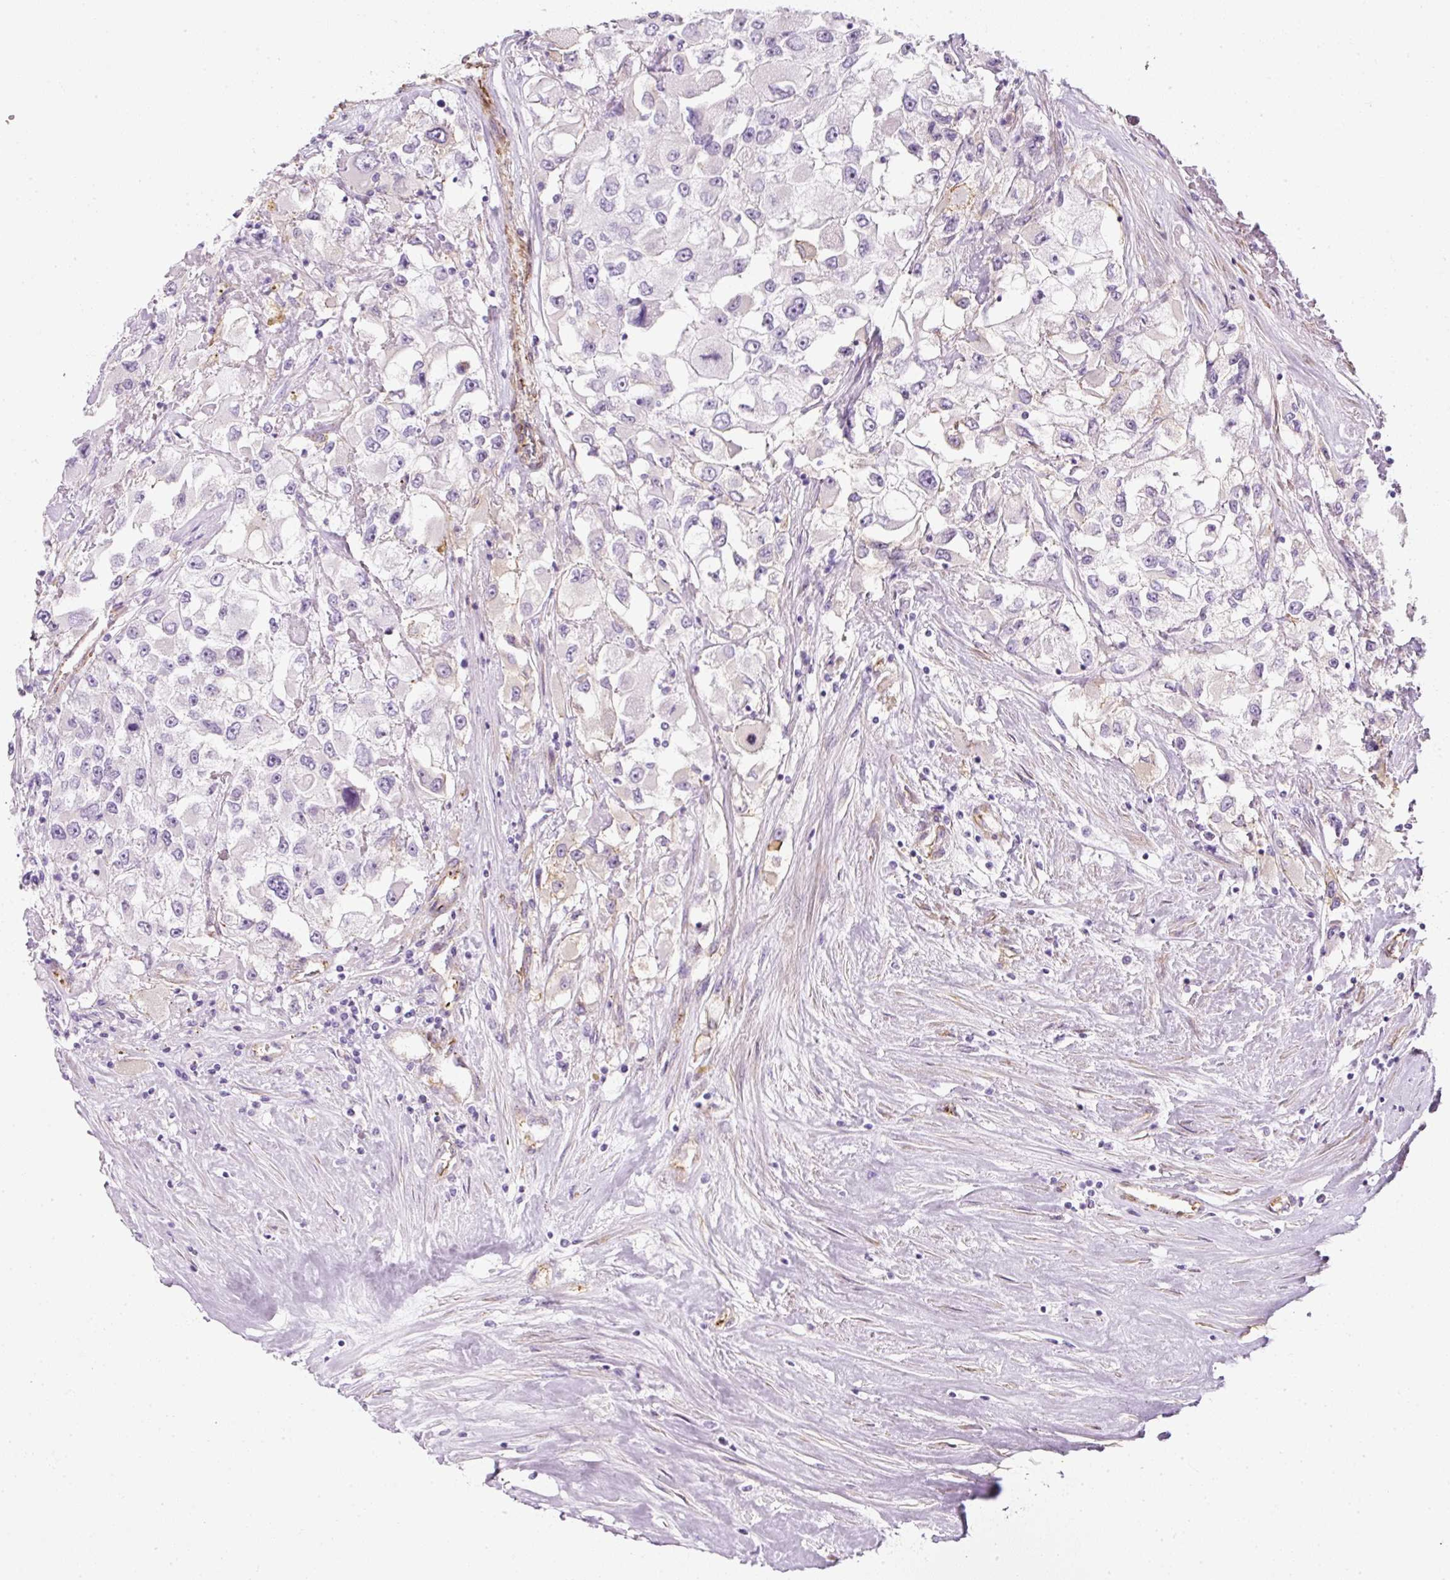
{"staining": {"intensity": "negative", "quantity": "none", "location": "none"}, "tissue": "renal cancer", "cell_type": "Tumor cells", "image_type": "cancer", "snomed": [{"axis": "morphology", "description": "Adenocarcinoma, NOS"}, {"axis": "topography", "description": "Kidney"}], "caption": "This is an immunohistochemistry photomicrograph of human renal cancer. There is no positivity in tumor cells.", "gene": "CAVIN3", "patient": {"sex": "female", "age": 52}}